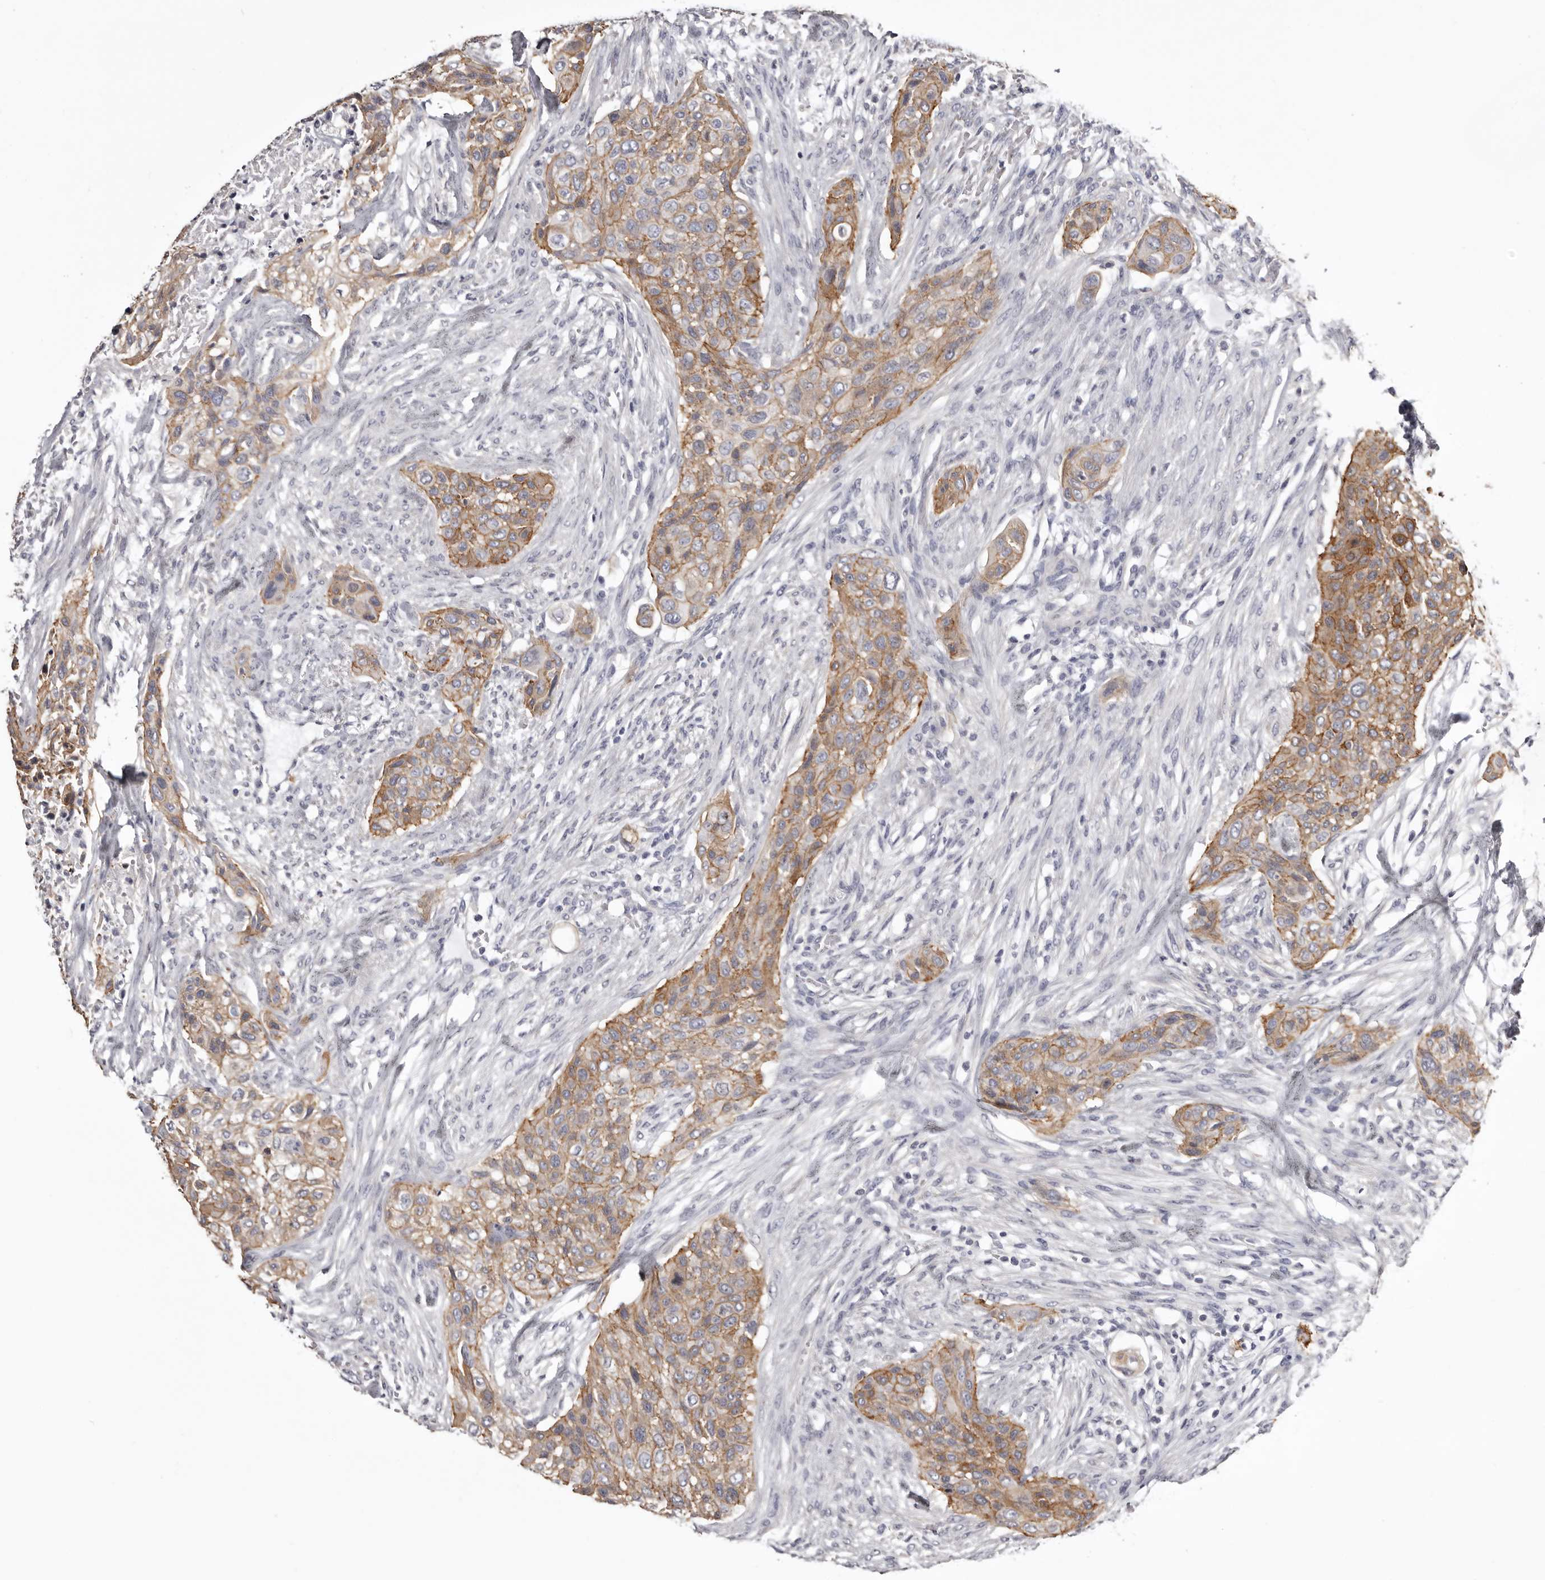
{"staining": {"intensity": "moderate", "quantity": ">75%", "location": "cytoplasmic/membranous"}, "tissue": "urothelial cancer", "cell_type": "Tumor cells", "image_type": "cancer", "snomed": [{"axis": "morphology", "description": "Urothelial carcinoma, High grade"}, {"axis": "topography", "description": "Urinary bladder"}], "caption": "IHC (DAB) staining of human urothelial cancer demonstrates moderate cytoplasmic/membranous protein positivity in about >75% of tumor cells. (IHC, brightfield microscopy, high magnification).", "gene": "LAD1", "patient": {"sex": "male", "age": 35}}